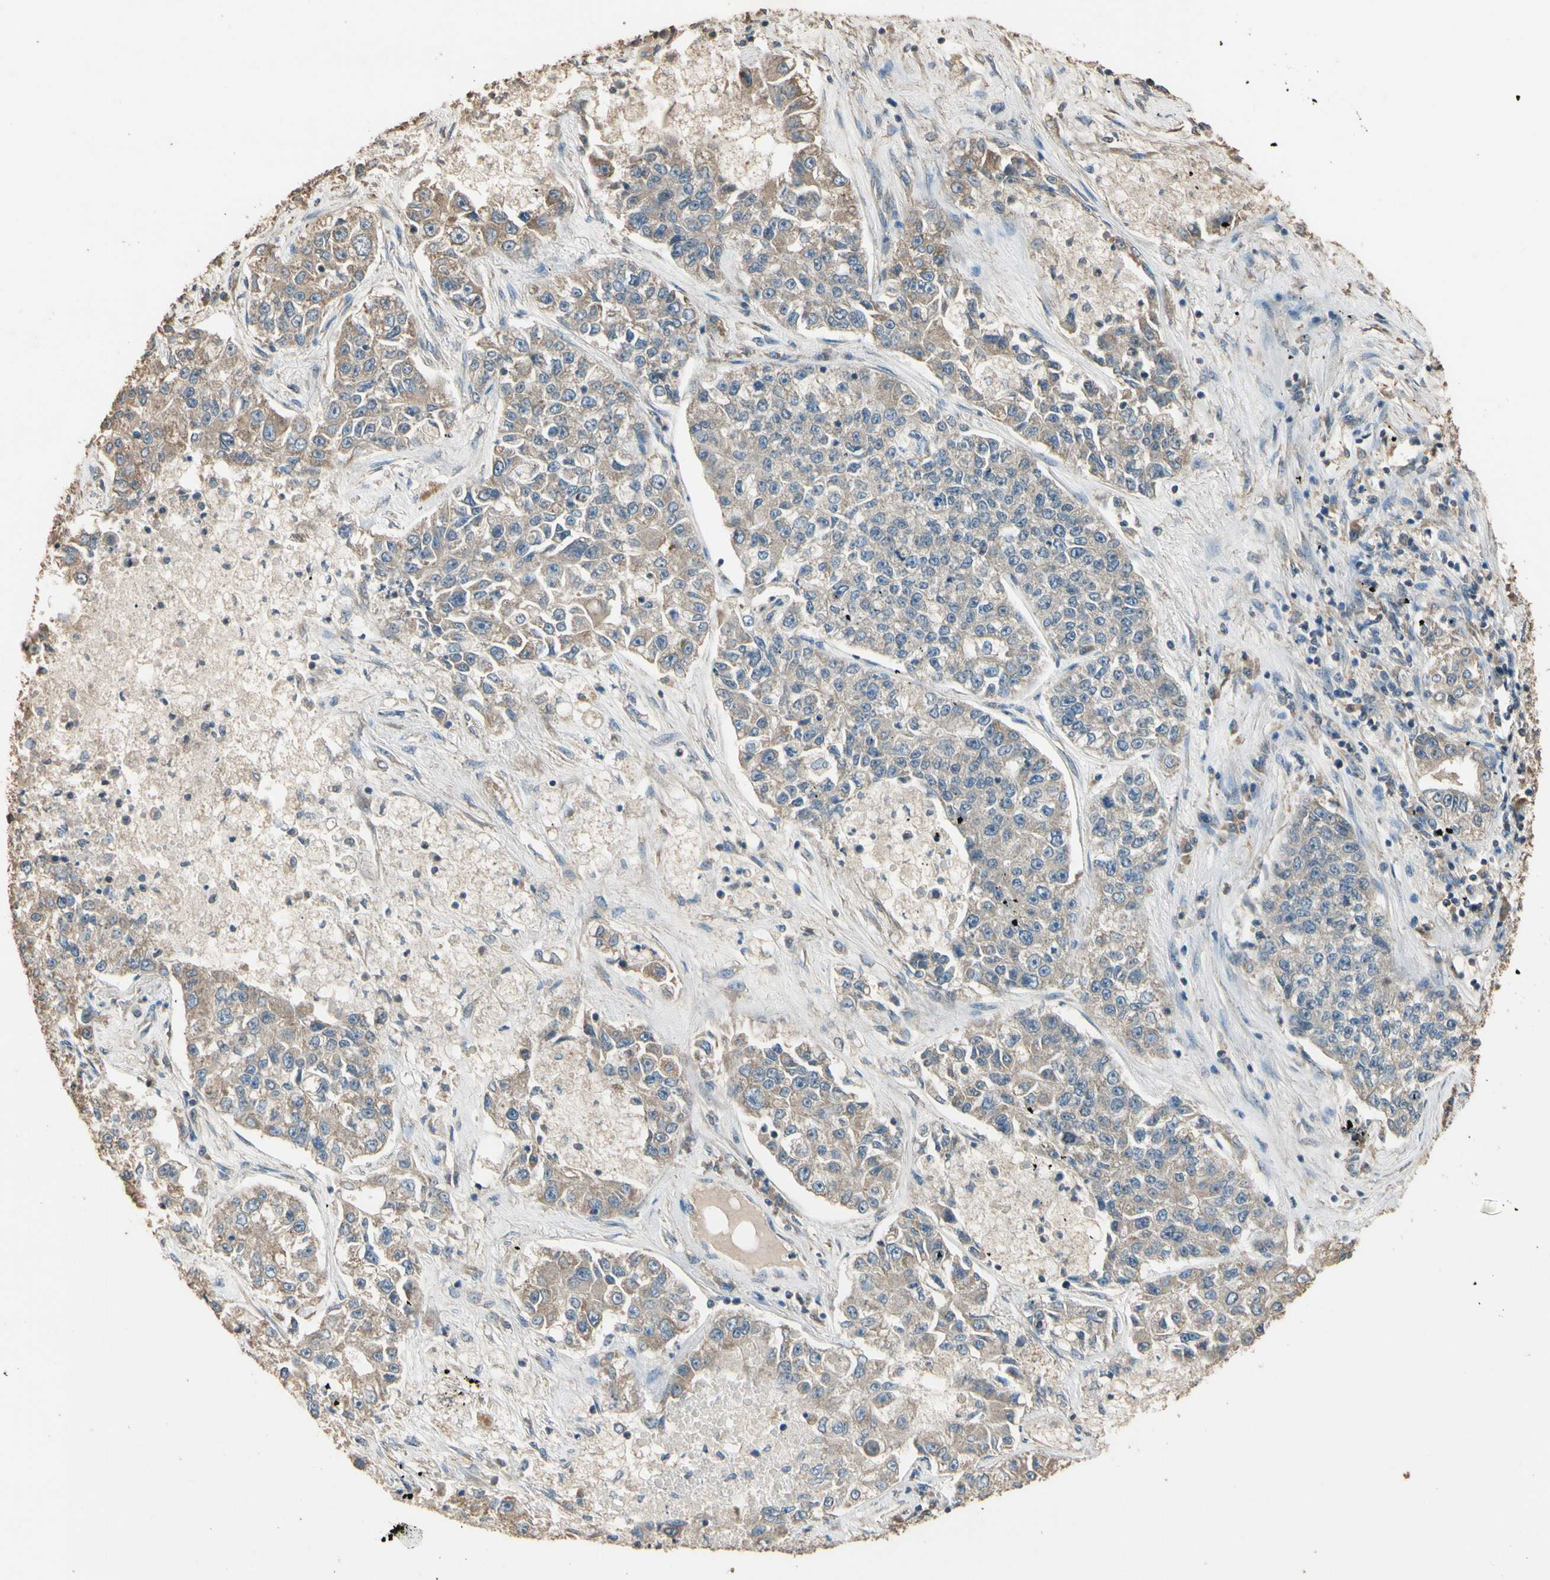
{"staining": {"intensity": "weak", "quantity": "<25%", "location": "cytoplasmic/membranous"}, "tissue": "lung cancer", "cell_type": "Tumor cells", "image_type": "cancer", "snomed": [{"axis": "morphology", "description": "Adenocarcinoma, NOS"}, {"axis": "topography", "description": "Lung"}], "caption": "The micrograph reveals no significant expression in tumor cells of lung adenocarcinoma. Nuclei are stained in blue.", "gene": "STX18", "patient": {"sex": "male", "age": 49}}